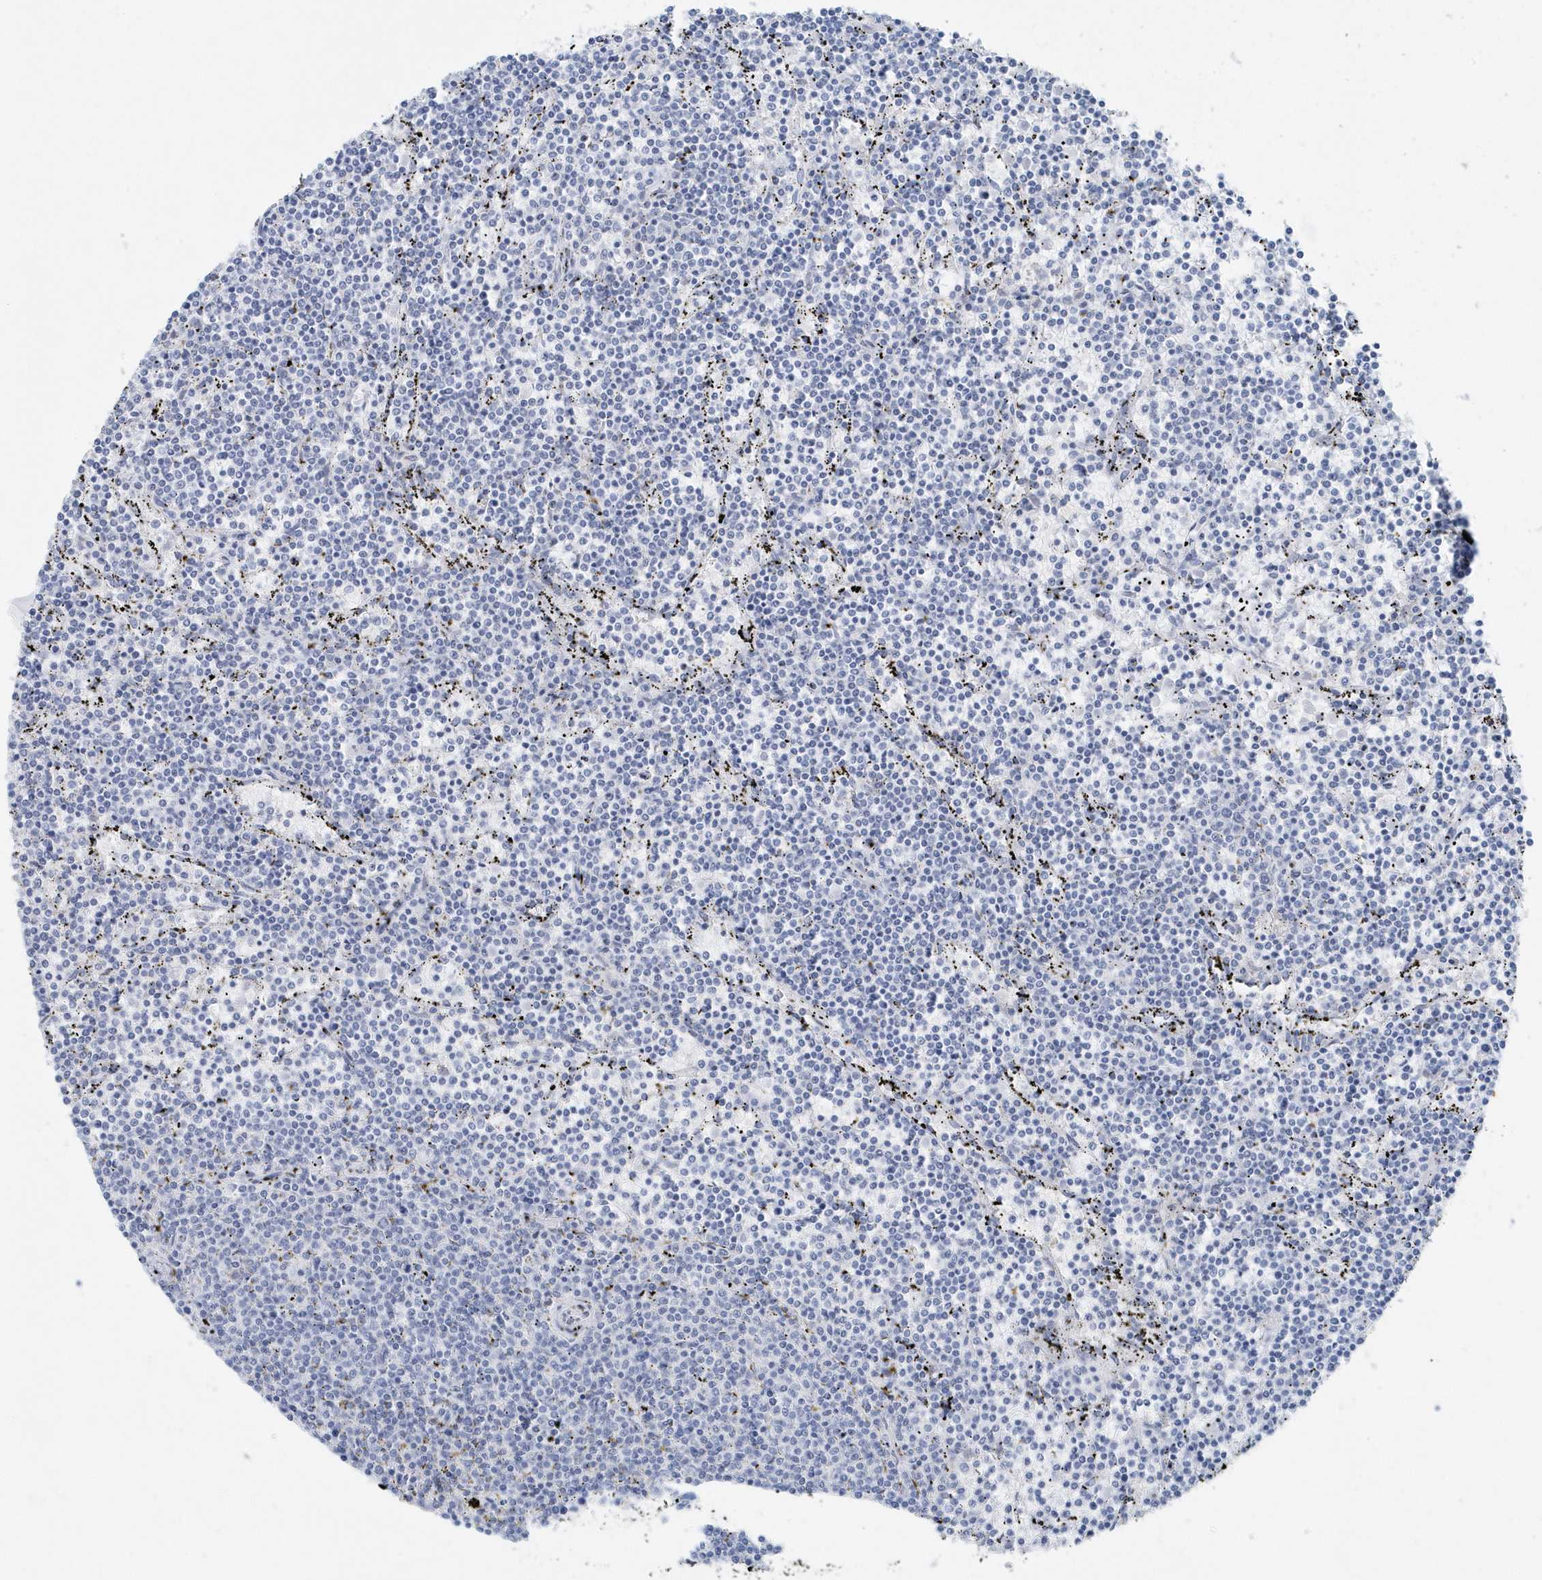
{"staining": {"intensity": "negative", "quantity": "none", "location": "none"}, "tissue": "lymphoma", "cell_type": "Tumor cells", "image_type": "cancer", "snomed": [{"axis": "morphology", "description": "Malignant lymphoma, non-Hodgkin's type, Low grade"}, {"axis": "topography", "description": "Spleen"}], "caption": "An image of low-grade malignant lymphoma, non-Hodgkin's type stained for a protein exhibits no brown staining in tumor cells.", "gene": "FAM98A", "patient": {"sex": "female", "age": 50}}